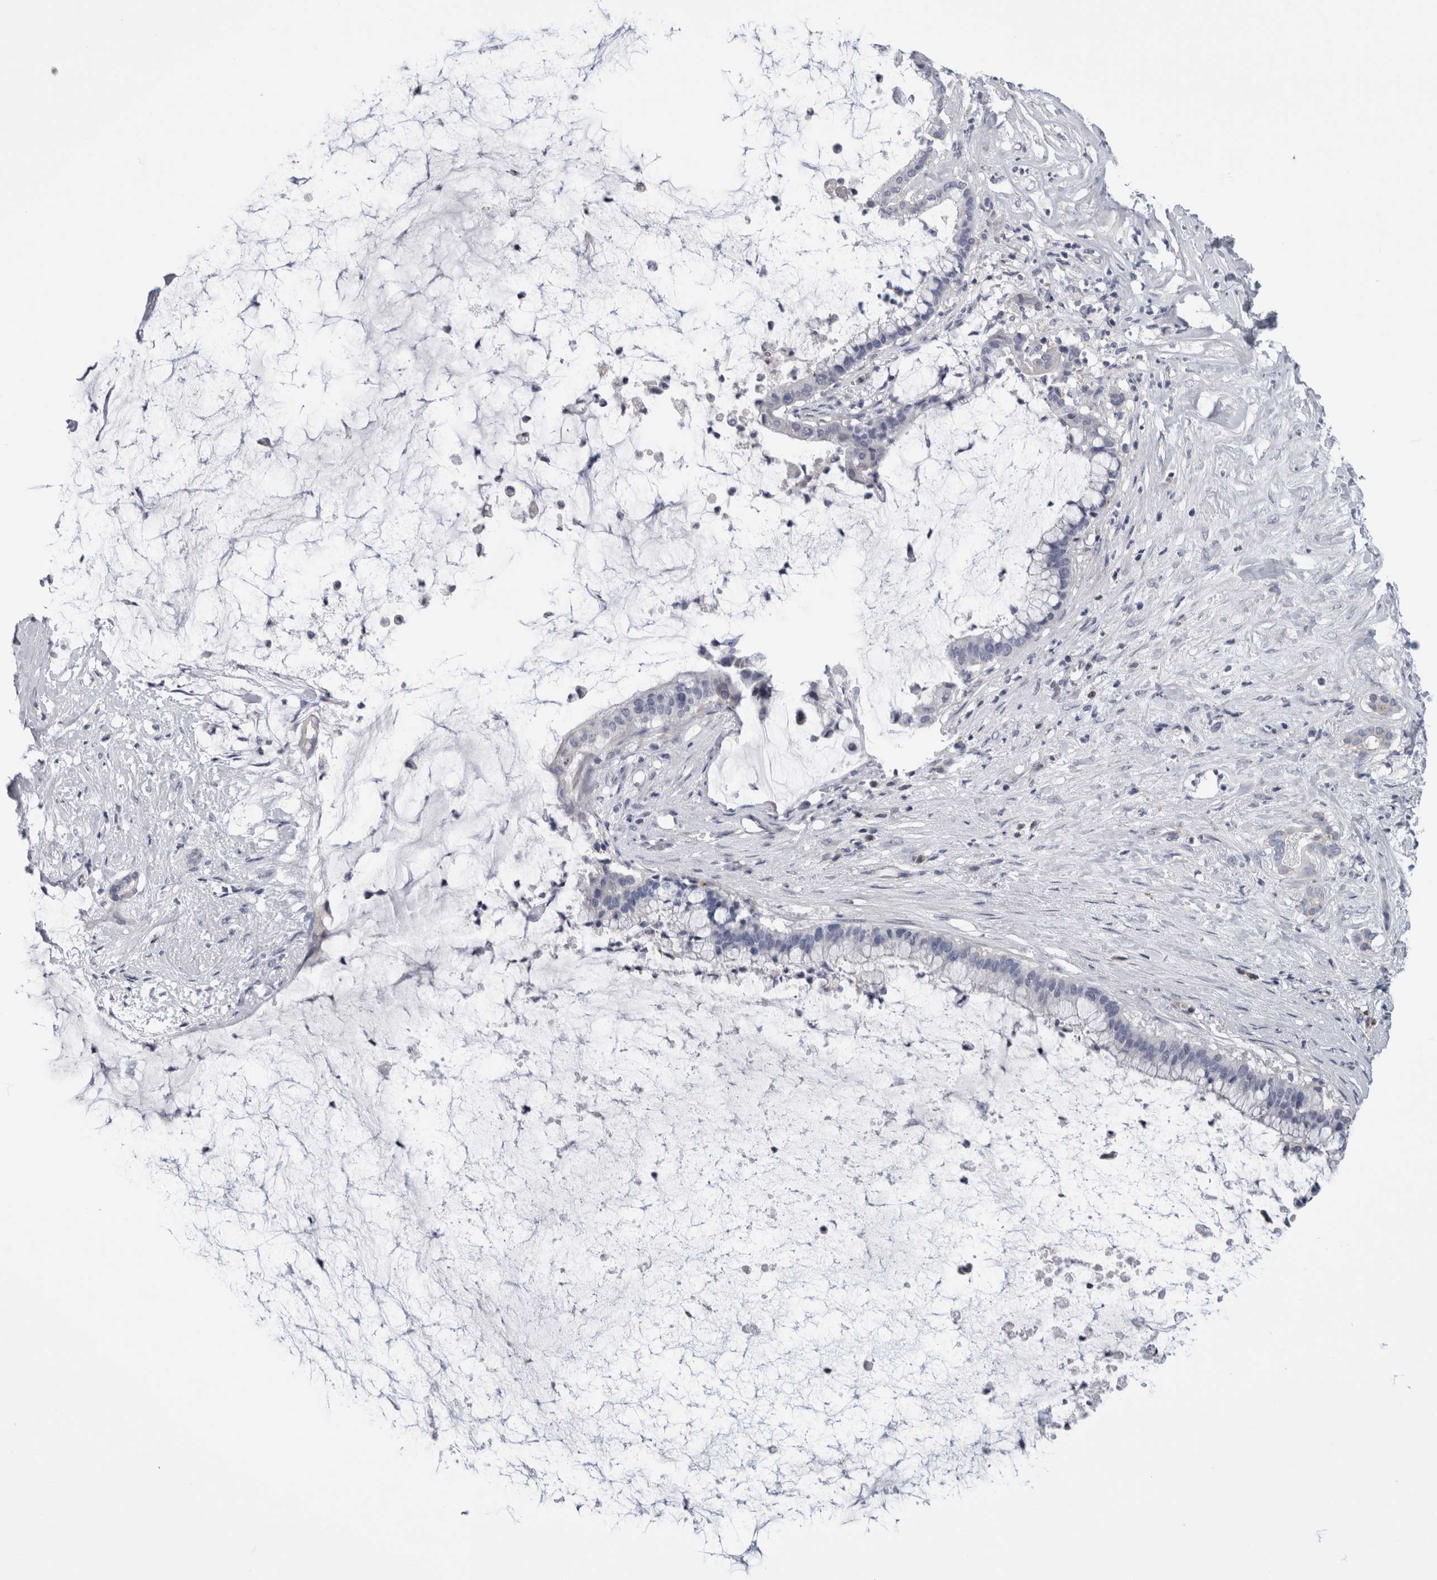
{"staining": {"intensity": "negative", "quantity": "none", "location": "none"}, "tissue": "pancreatic cancer", "cell_type": "Tumor cells", "image_type": "cancer", "snomed": [{"axis": "morphology", "description": "Adenocarcinoma, NOS"}, {"axis": "topography", "description": "Pancreas"}], "caption": "The immunohistochemistry photomicrograph has no significant expression in tumor cells of pancreatic cancer tissue.", "gene": "IL33", "patient": {"sex": "male", "age": 41}}